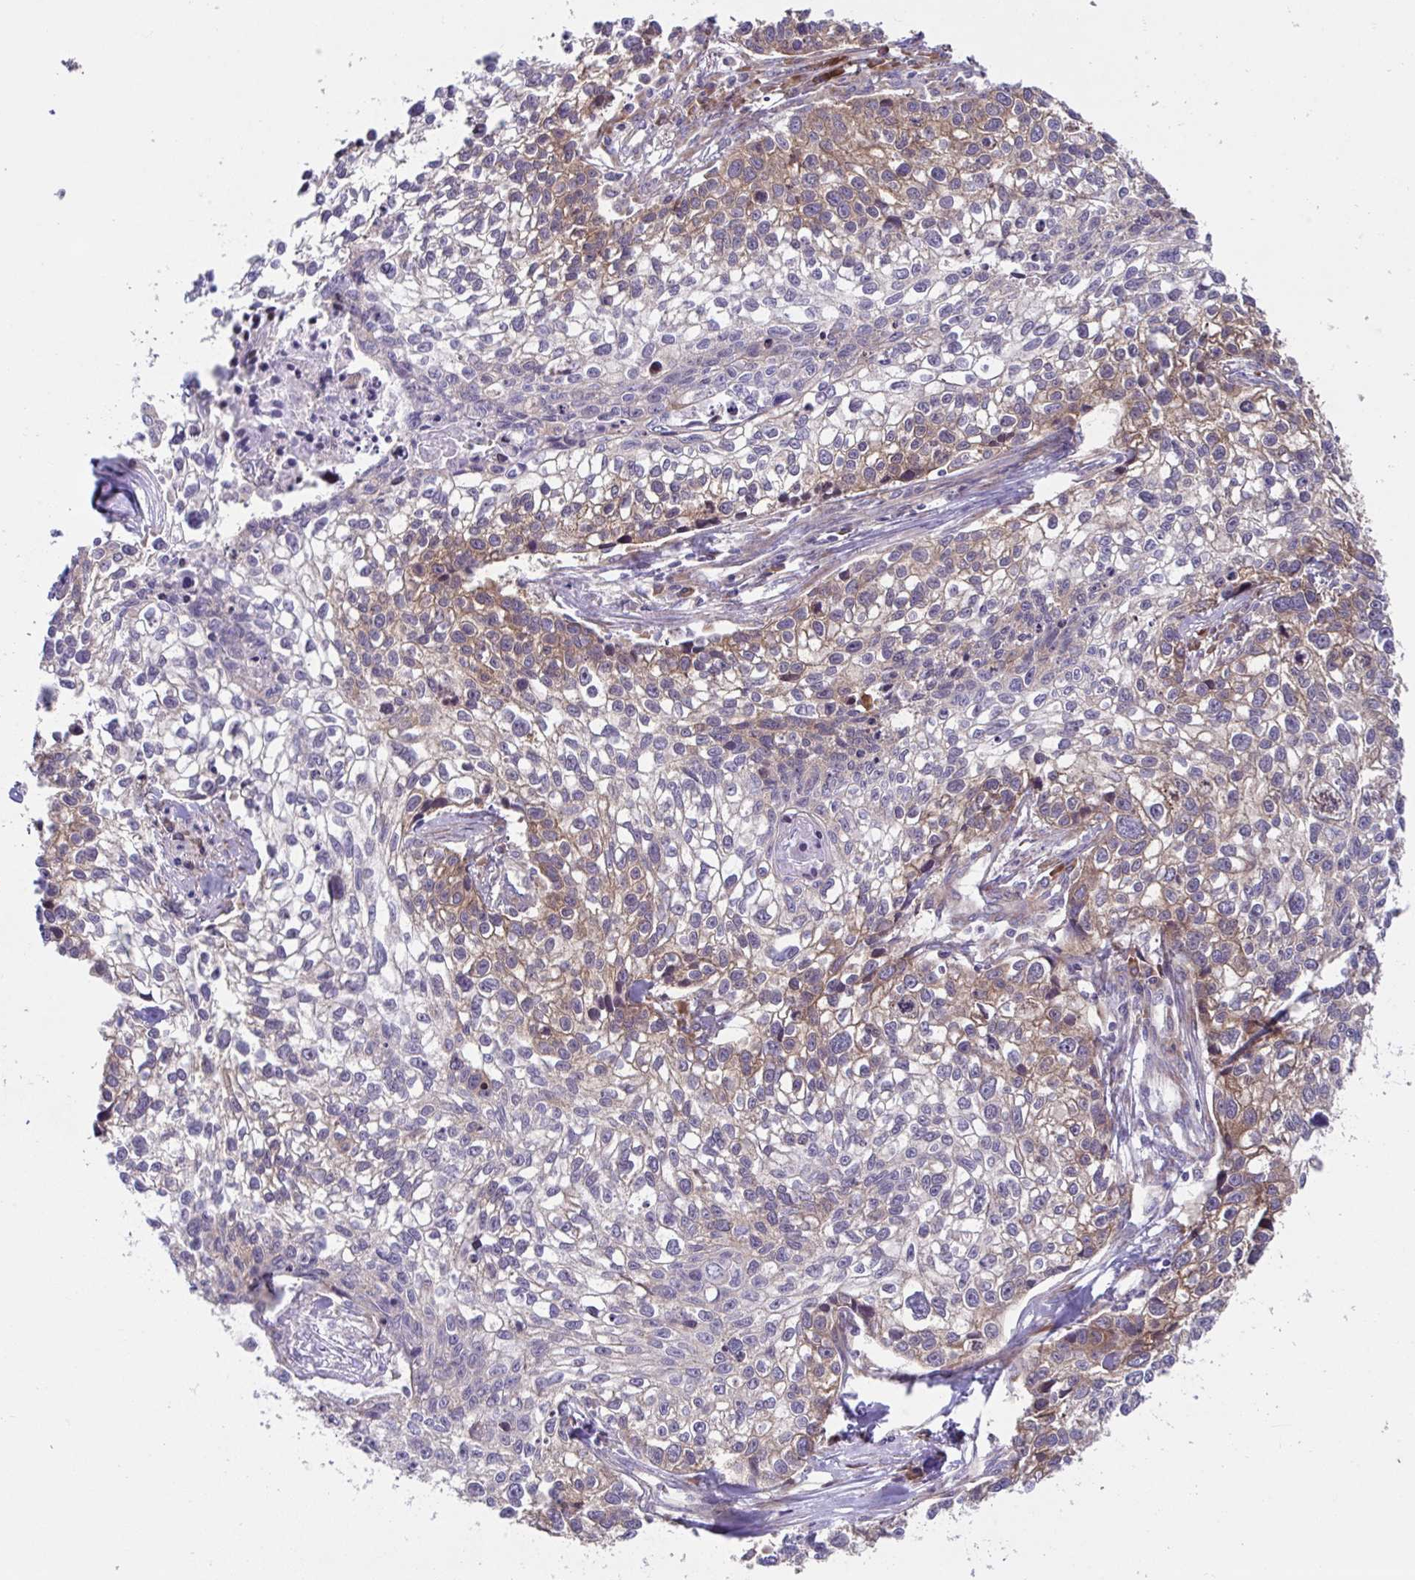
{"staining": {"intensity": "moderate", "quantity": "25%-75%", "location": "cytoplasmic/membranous"}, "tissue": "lung cancer", "cell_type": "Tumor cells", "image_type": "cancer", "snomed": [{"axis": "morphology", "description": "Squamous cell carcinoma, NOS"}, {"axis": "topography", "description": "Lung"}], "caption": "Immunohistochemical staining of human squamous cell carcinoma (lung) shows moderate cytoplasmic/membranous protein expression in approximately 25%-75% of tumor cells. (Stains: DAB in brown, nuclei in blue, Microscopy: brightfield microscopy at high magnification).", "gene": "FAU", "patient": {"sex": "male", "age": 74}}